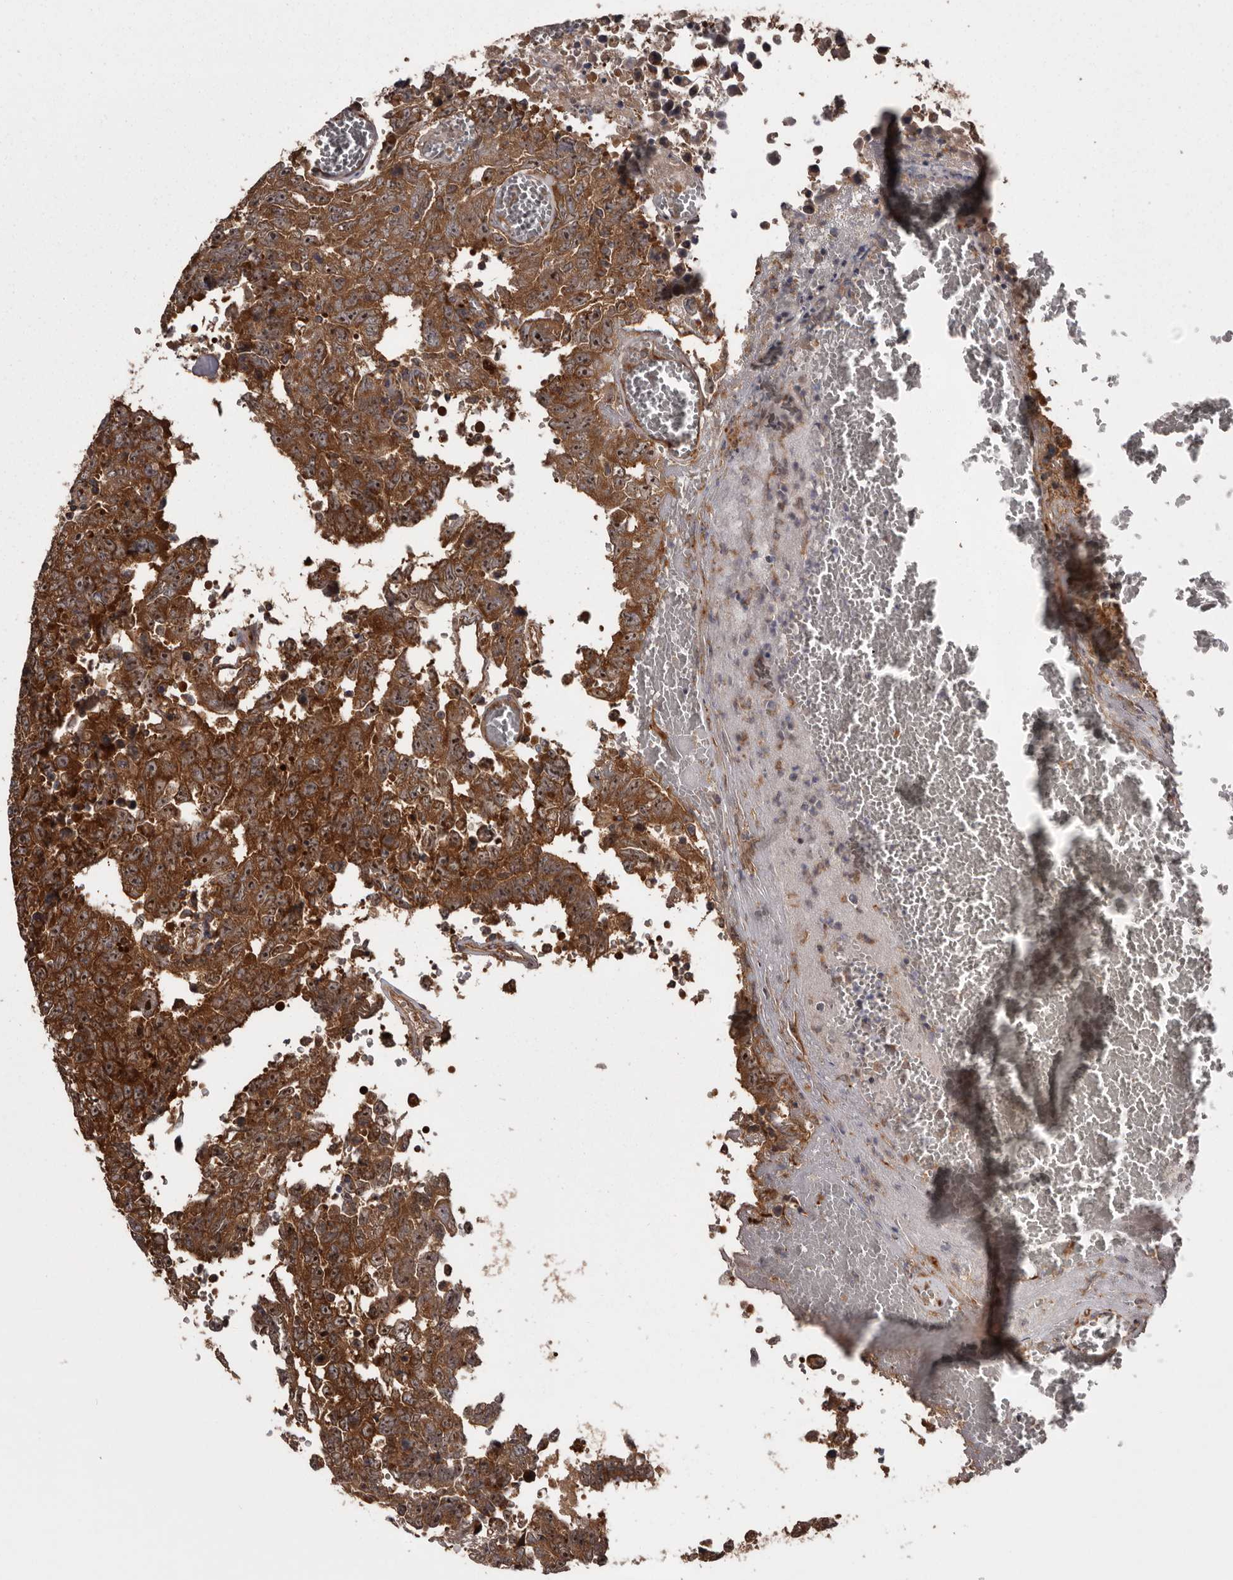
{"staining": {"intensity": "strong", "quantity": ">75%", "location": "cytoplasmic/membranous,nuclear"}, "tissue": "testis cancer", "cell_type": "Tumor cells", "image_type": "cancer", "snomed": [{"axis": "morphology", "description": "Carcinoma, Embryonal, NOS"}, {"axis": "topography", "description": "Testis"}], "caption": "A photomicrograph of human embryonal carcinoma (testis) stained for a protein demonstrates strong cytoplasmic/membranous and nuclear brown staining in tumor cells.", "gene": "DARS1", "patient": {"sex": "male", "age": 26}}